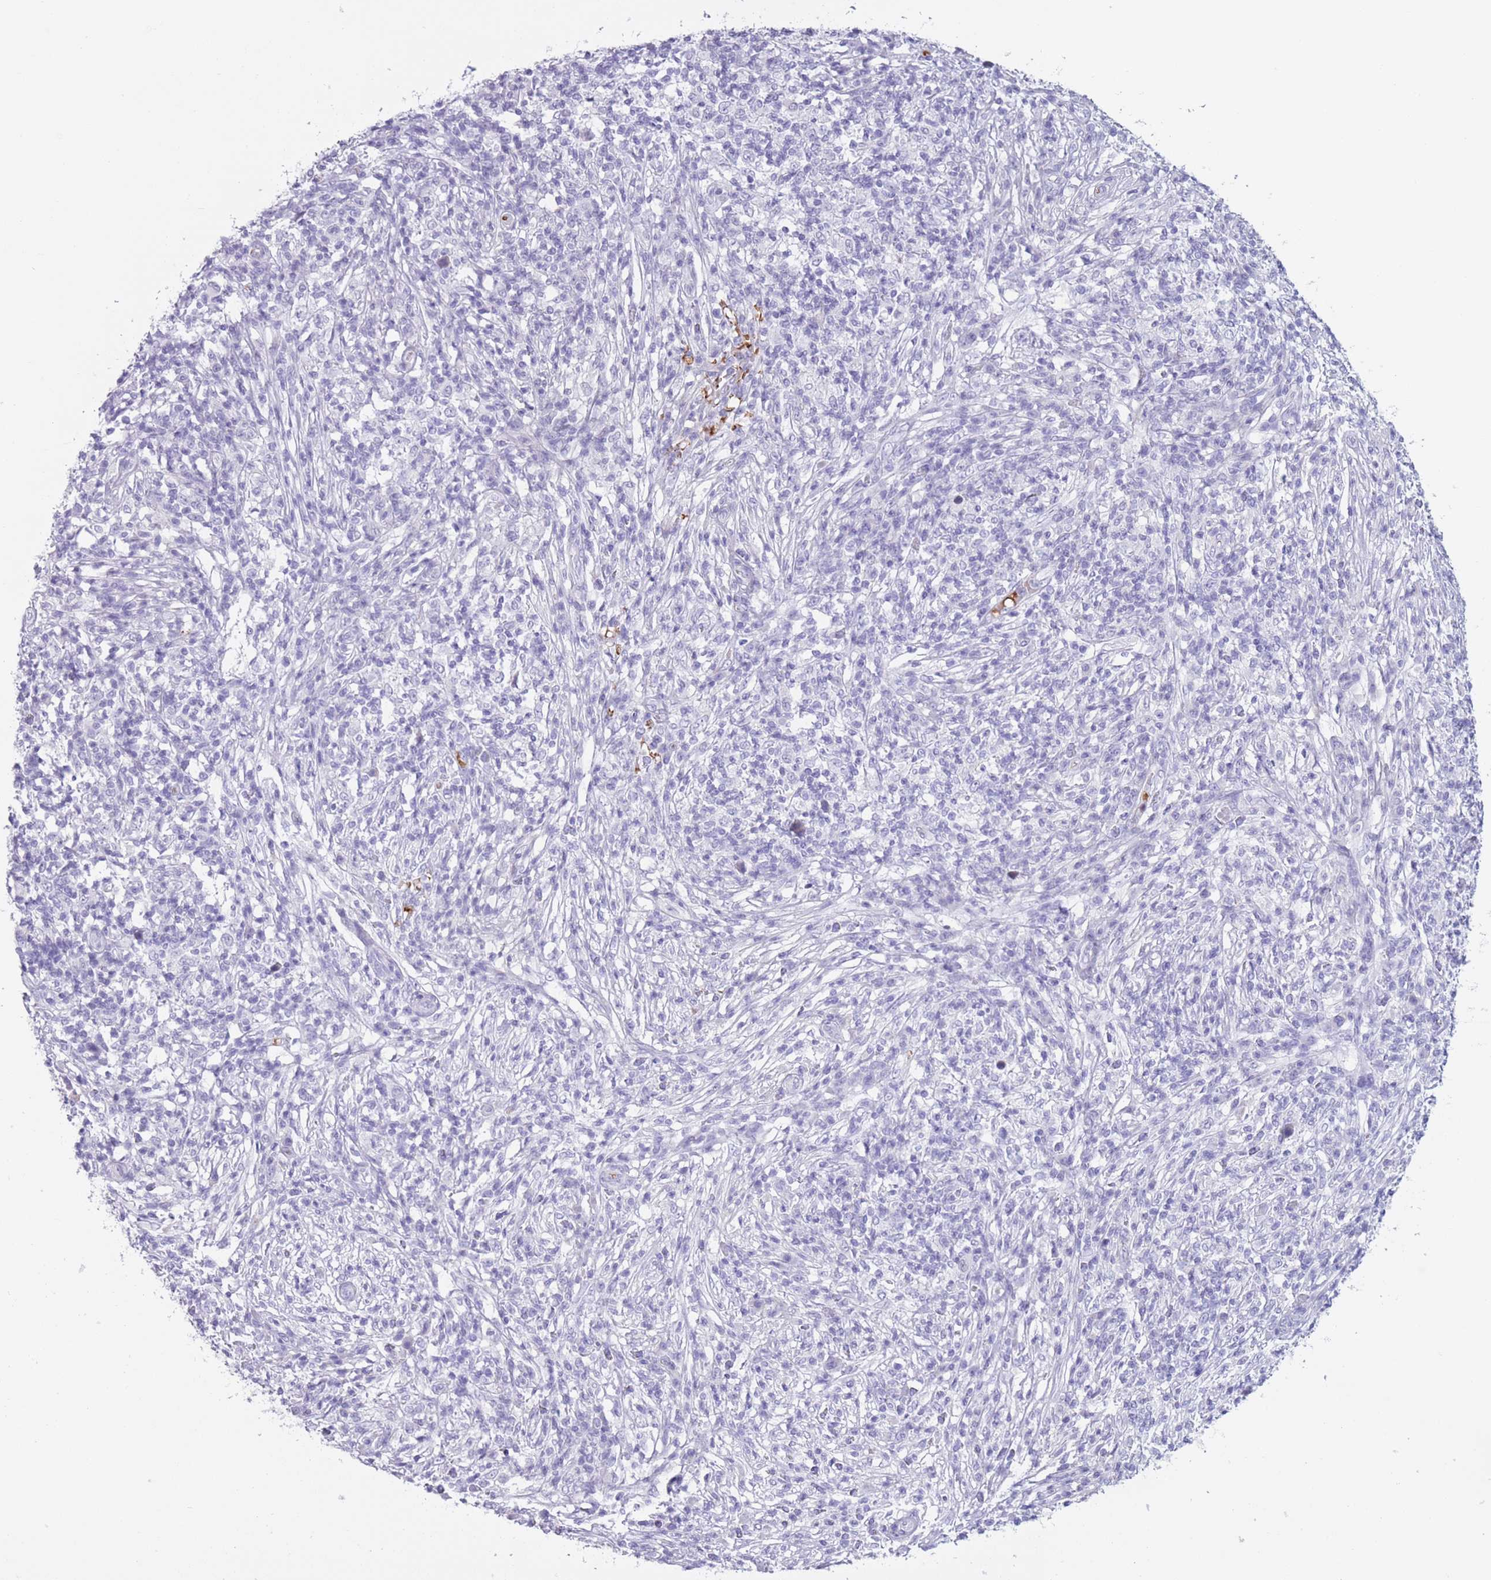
{"staining": {"intensity": "negative", "quantity": "none", "location": "none"}, "tissue": "melanoma", "cell_type": "Tumor cells", "image_type": "cancer", "snomed": [{"axis": "morphology", "description": "Malignant melanoma, NOS"}, {"axis": "topography", "description": "Skin"}], "caption": "The histopathology image displays no significant staining in tumor cells of melanoma. Nuclei are stained in blue.", "gene": "OR7C1", "patient": {"sex": "male", "age": 66}}